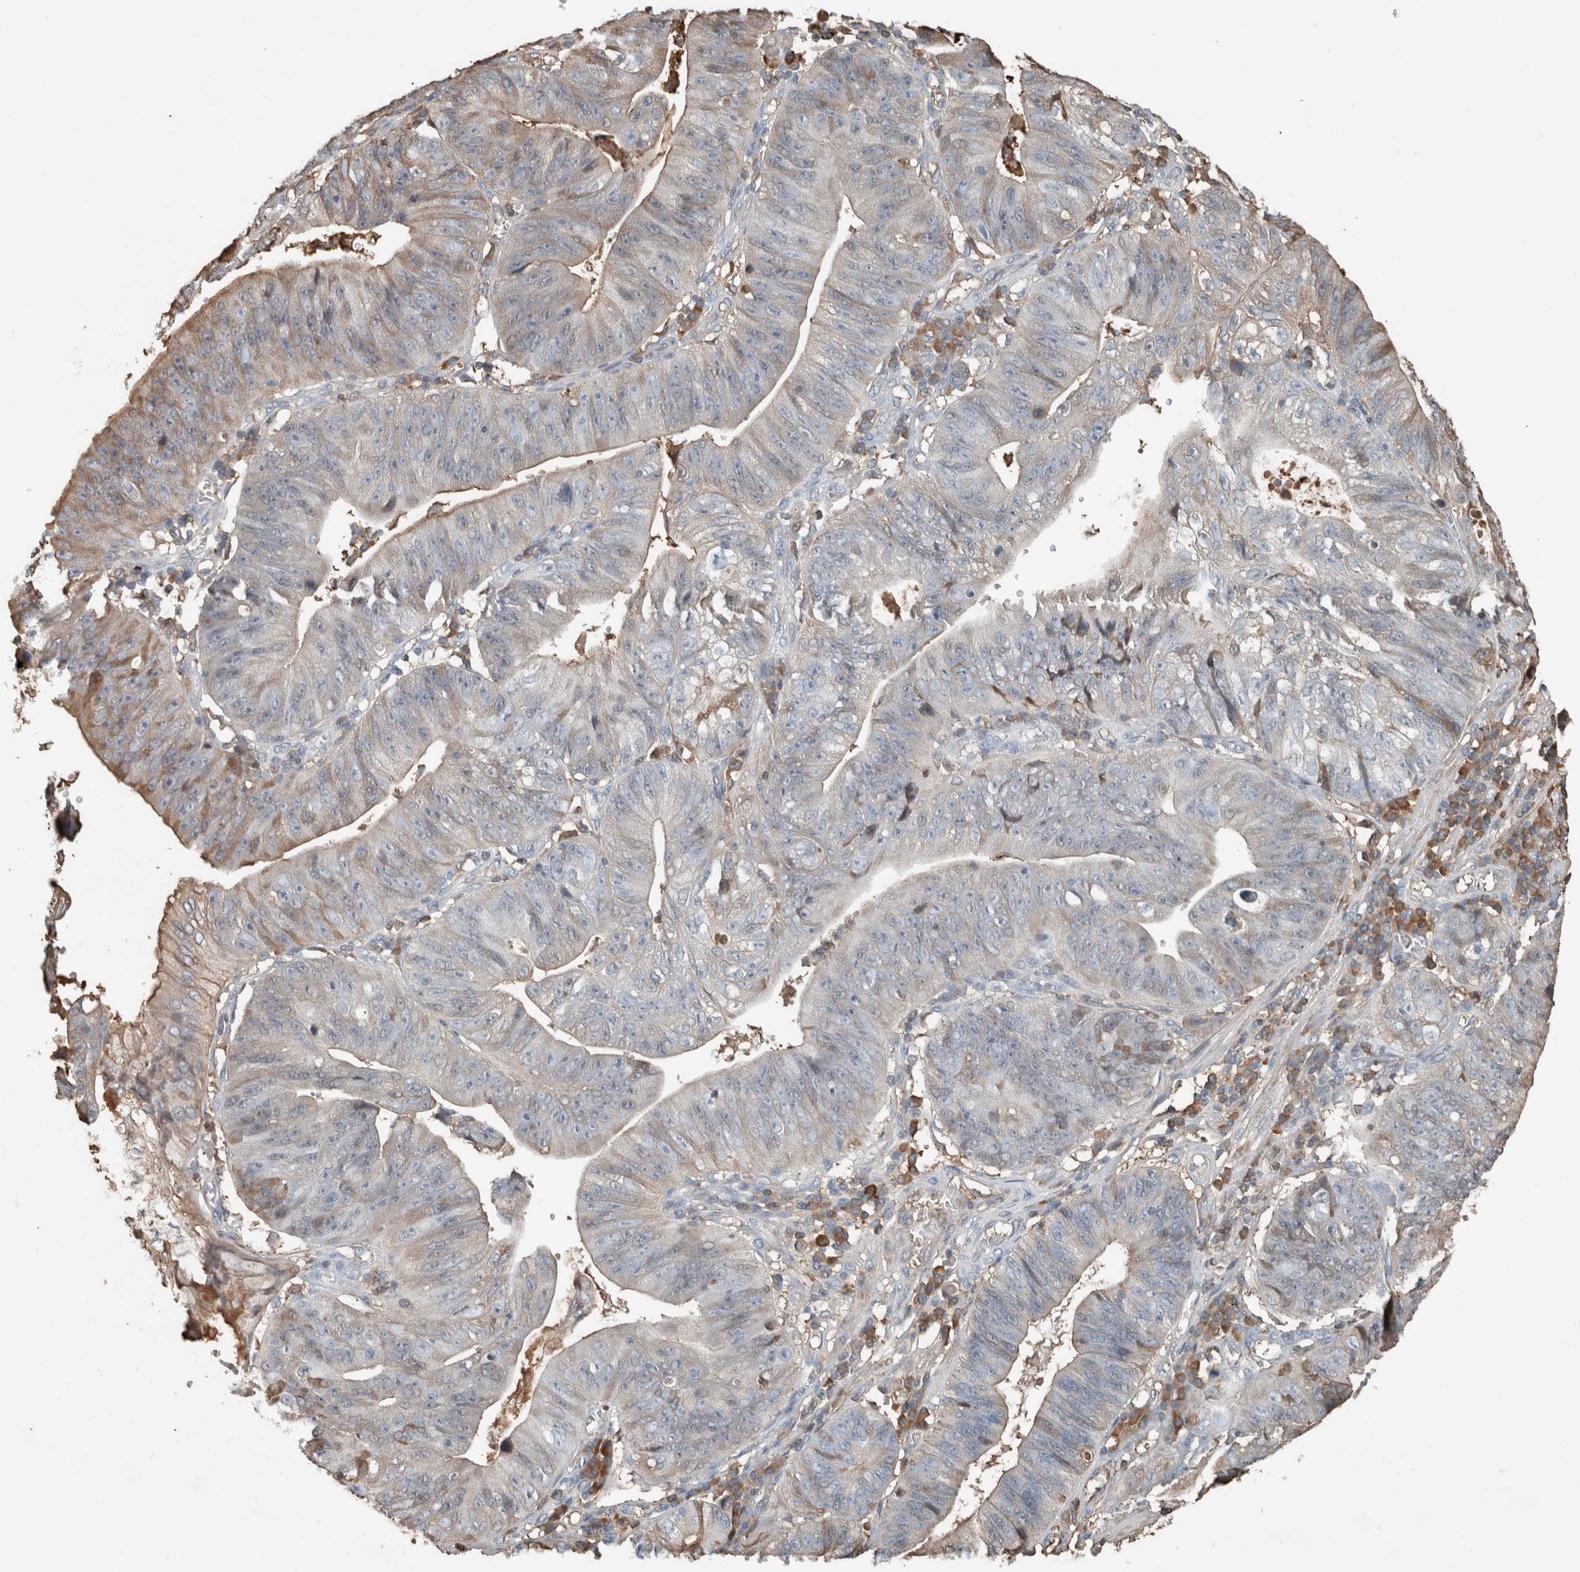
{"staining": {"intensity": "weak", "quantity": "25%-75%", "location": "cytoplasmic/membranous"}, "tissue": "stomach cancer", "cell_type": "Tumor cells", "image_type": "cancer", "snomed": [{"axis": "morphology", "description": "Adenocarcinoma, NOS"}, {"axis": "topography", "description": "Stomach"}], "caption": "Approximately 25%-75% of tumor cells in stomach cancer demonstrate weak cytoplasmic/membranous protein staining as visualized by brown immunohistochemical staining.", "gene": "USP34", "patient": {"sex": "male", "age": 59}}